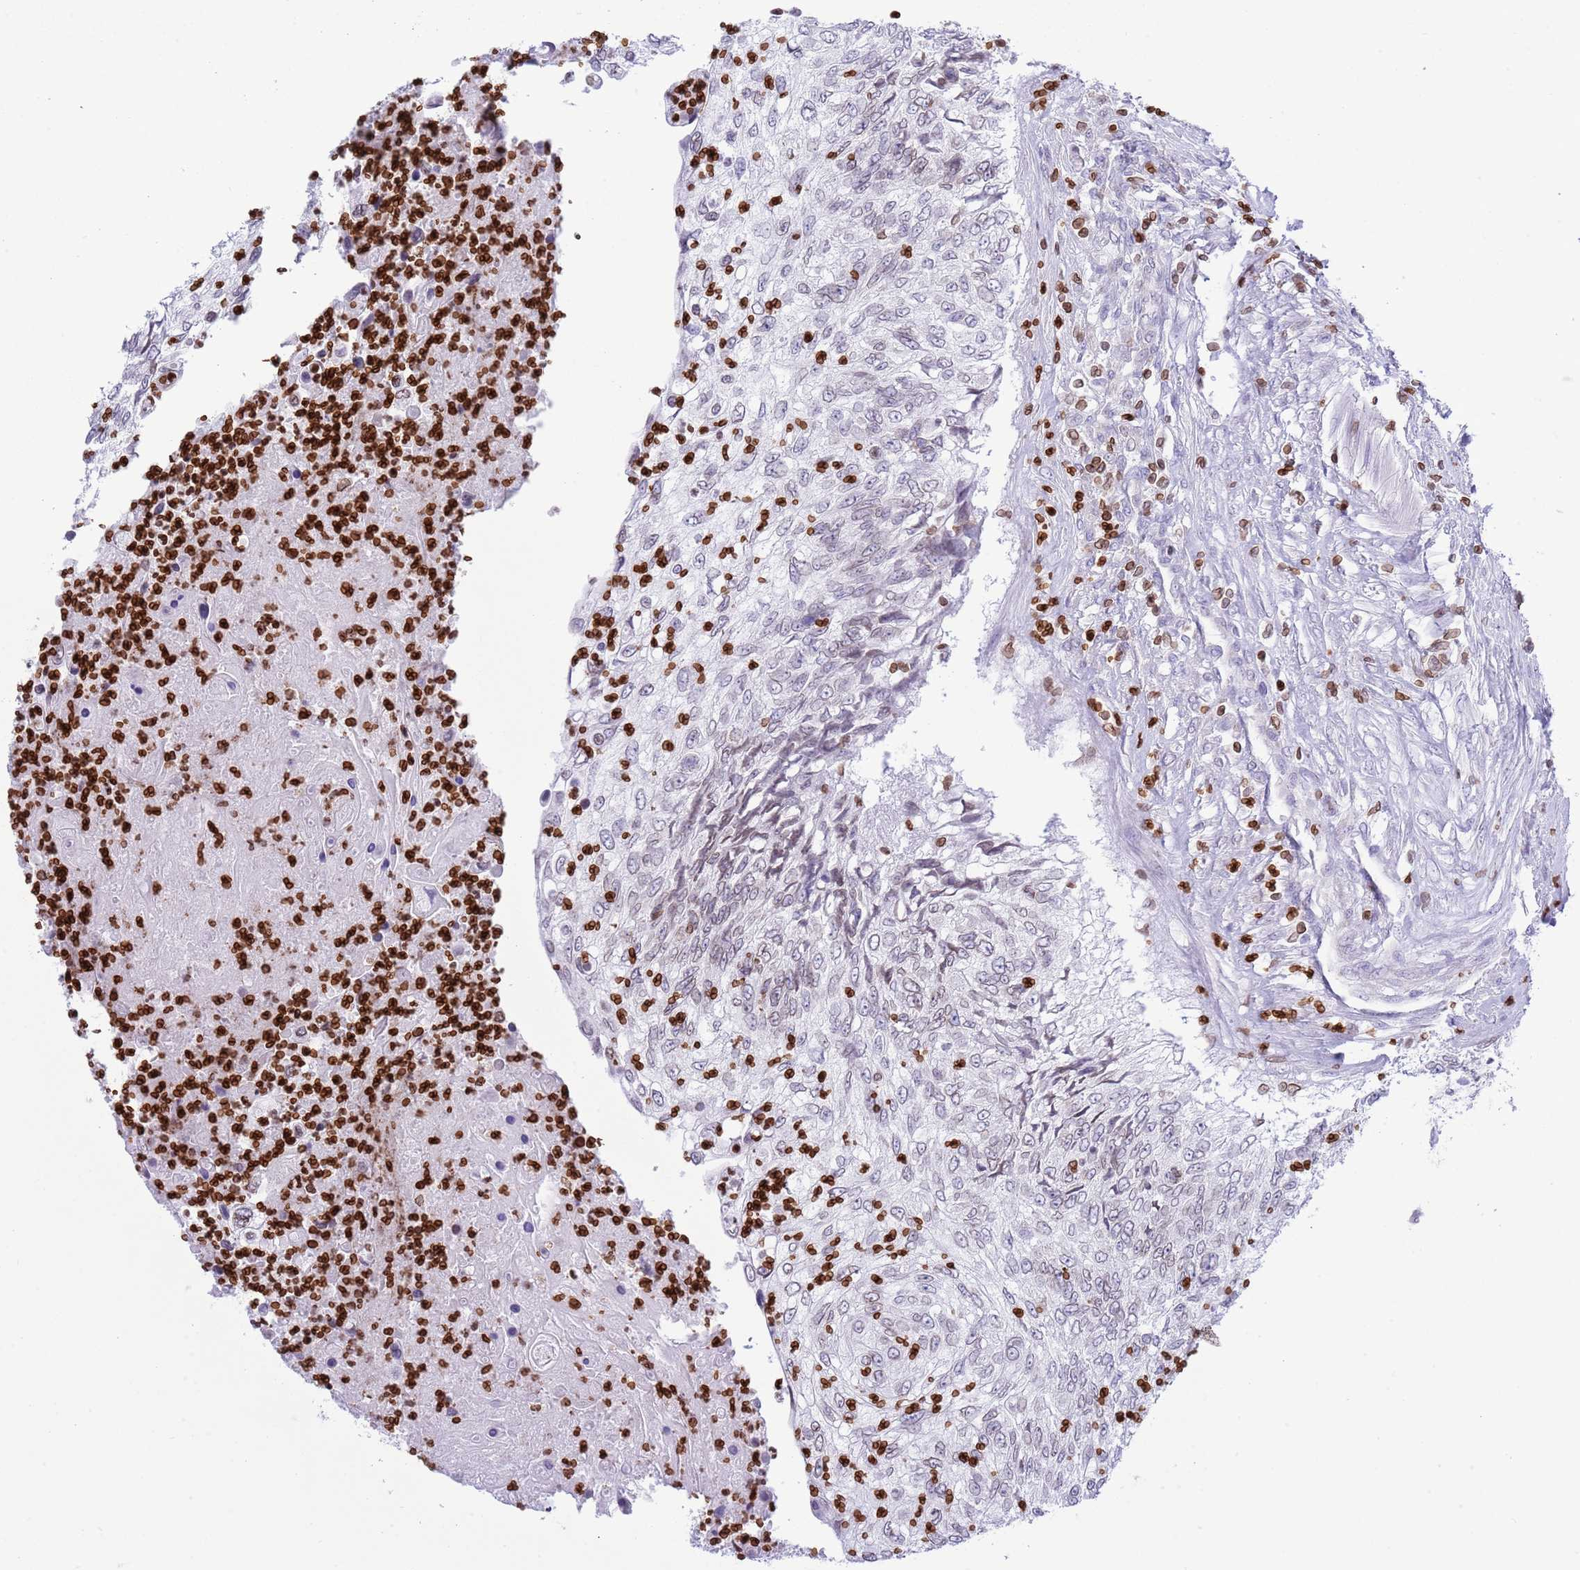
{"staining": {"intensity": "weak", "quantity": "<25%", "location": "cytoplasmic/membranous,nuclear"}, "tissue": "urothelial cancer", "cell_type": "Tumor cells", "image_type": "cancer", "snomed": [{"axis": "morphology", "description": "Urothelial carcinoma, High grade"}, {"axis": "topography", "description": "Urinary bladder"}], "caption": "This is an immunohistochemistry image of human high-grade urothelial carcinoma. There is no staining in tumor cells.", "gene": "LBR", "patient": {"sex": "female", "age": 60}}